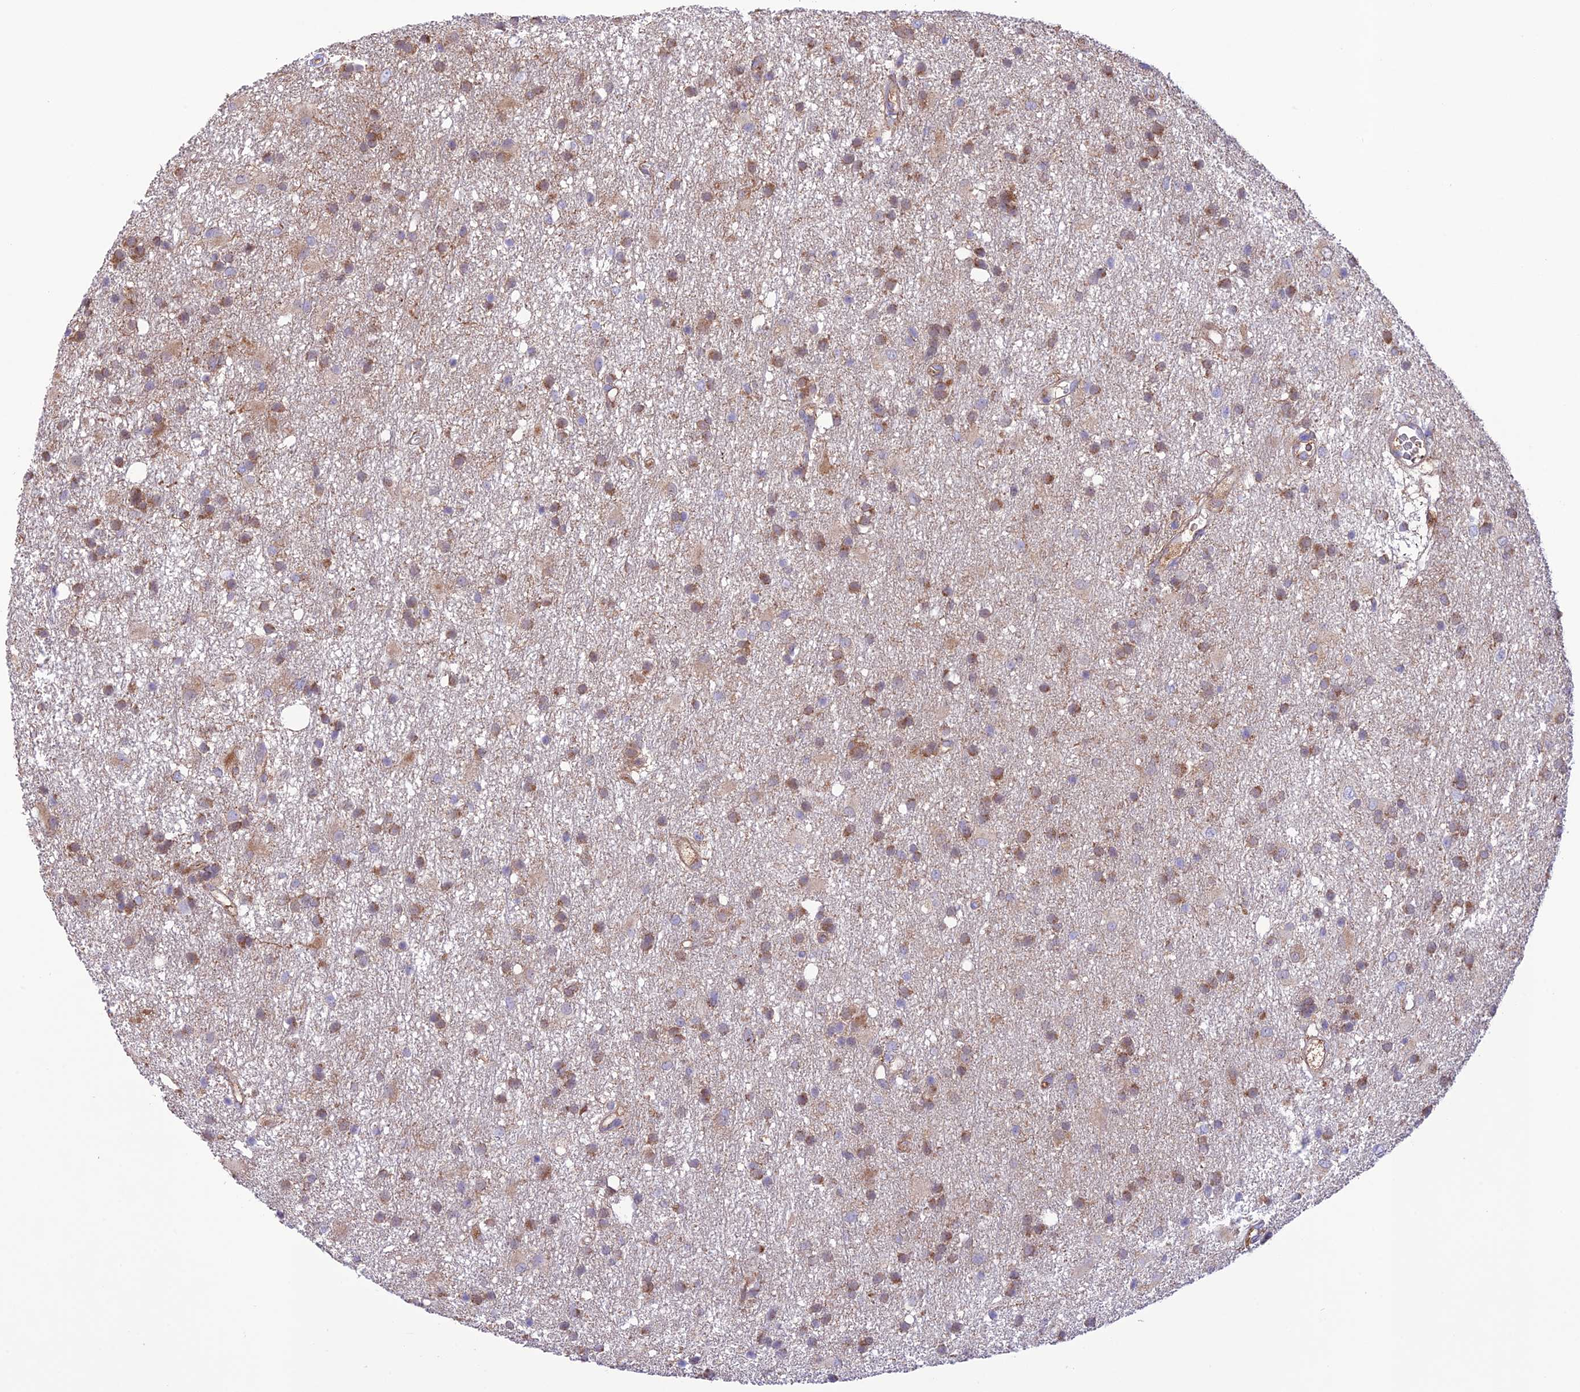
{"staining": {"intensity": "moderate", "quantity": ">75%", "location": "cytoplasmic/membranous"}, "tissue": "glioma", "cell_type": "Tumor cells", "image_type": "cancer", "snomed": [{"axis": "morphology", "description": "Glioma, malignant, High grade"}, {"axis": "topography", "description": "Brain"}], "caption": "Immunohistochemistry (IHC) of human glioma reveals medium levels of moderate cytoplasmic/membranous expression in about >75% of tumor cells.", "gene": "UAP1L1", "patient": {"sex": "male", "age": 77}}